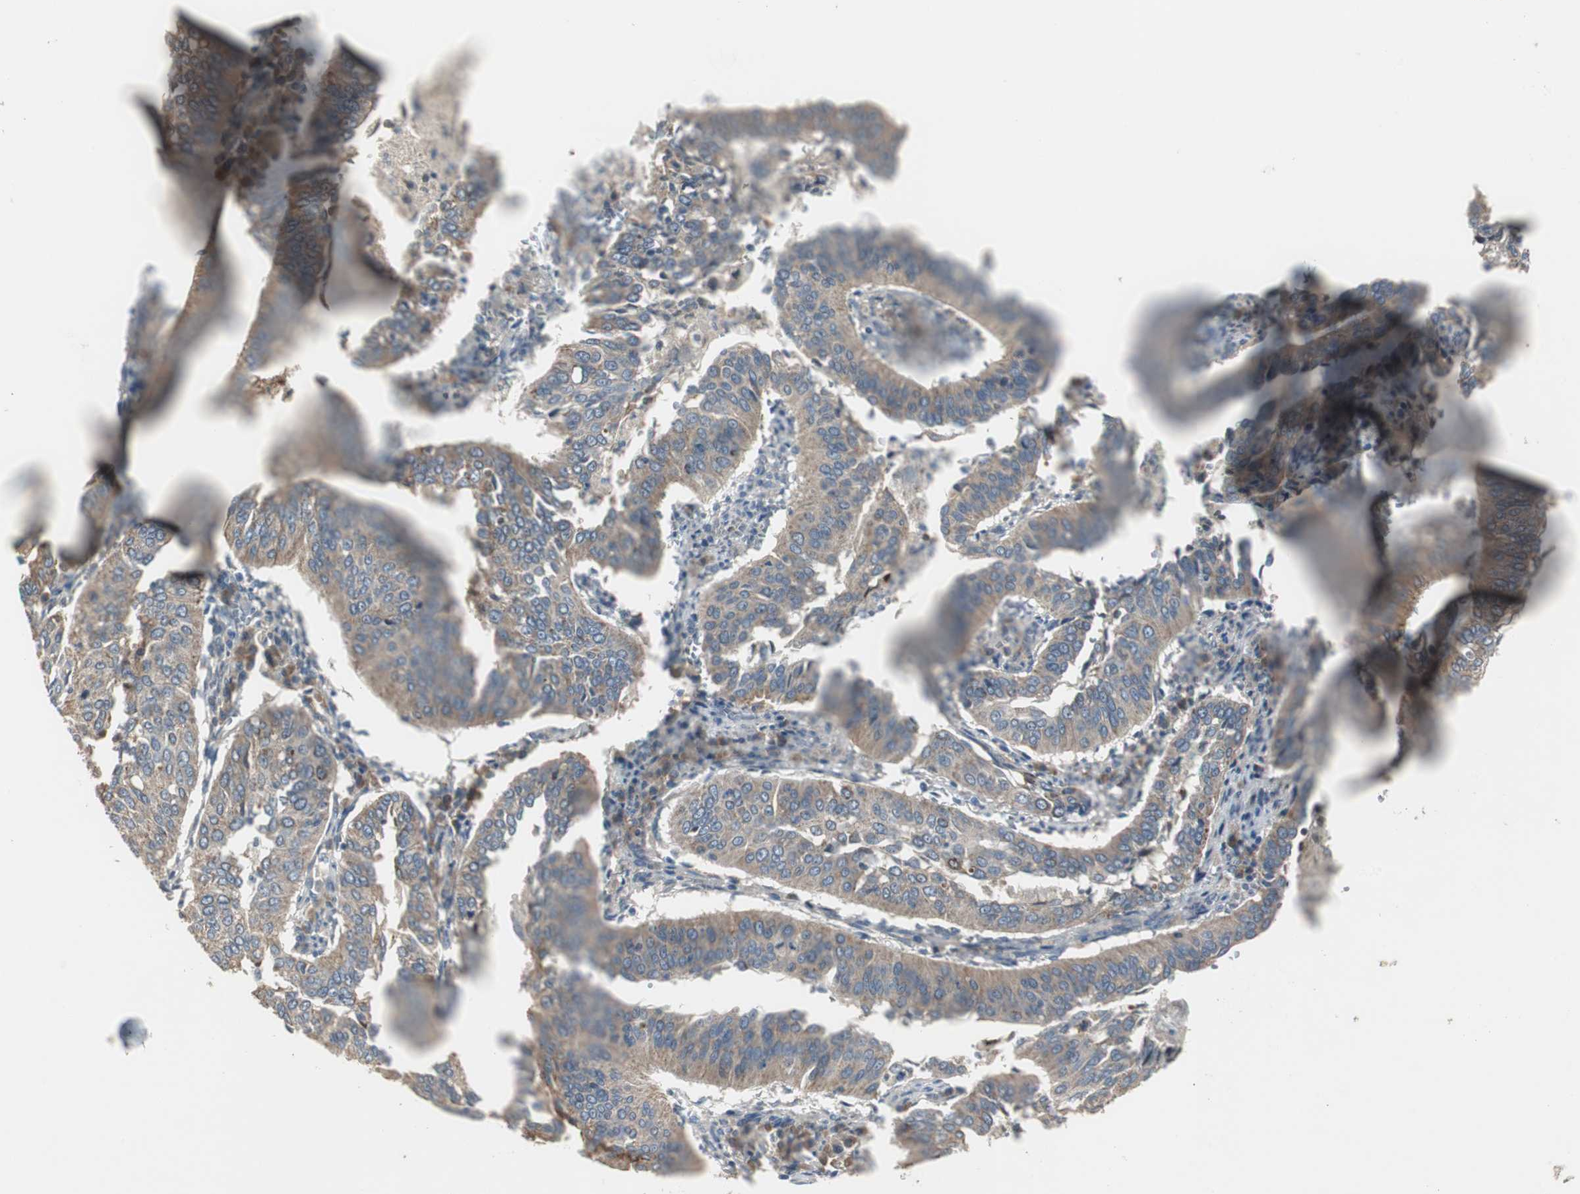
{"staining": {"intensity": "weak", "quantity": ">75%", "location": "cytoplasmic/membranous"}, "tissue": "cervical cancer", "cell_type": "Tumor cells", "image_type": "cancer", "snomed": [{"axis": "morphology", "description": "Squamous cell carcinoma, NOS"}, {"axis": "topography", "description": "Cervix"}], "caption": "Weak cytoplasmic/membranous staining for a protein is appreciated in about >75% of tumor cells of squamous cell carcinoma (cervical) using IHC.", "gene": "MYT1", "patient": {"sex": "female", "age": 39}}